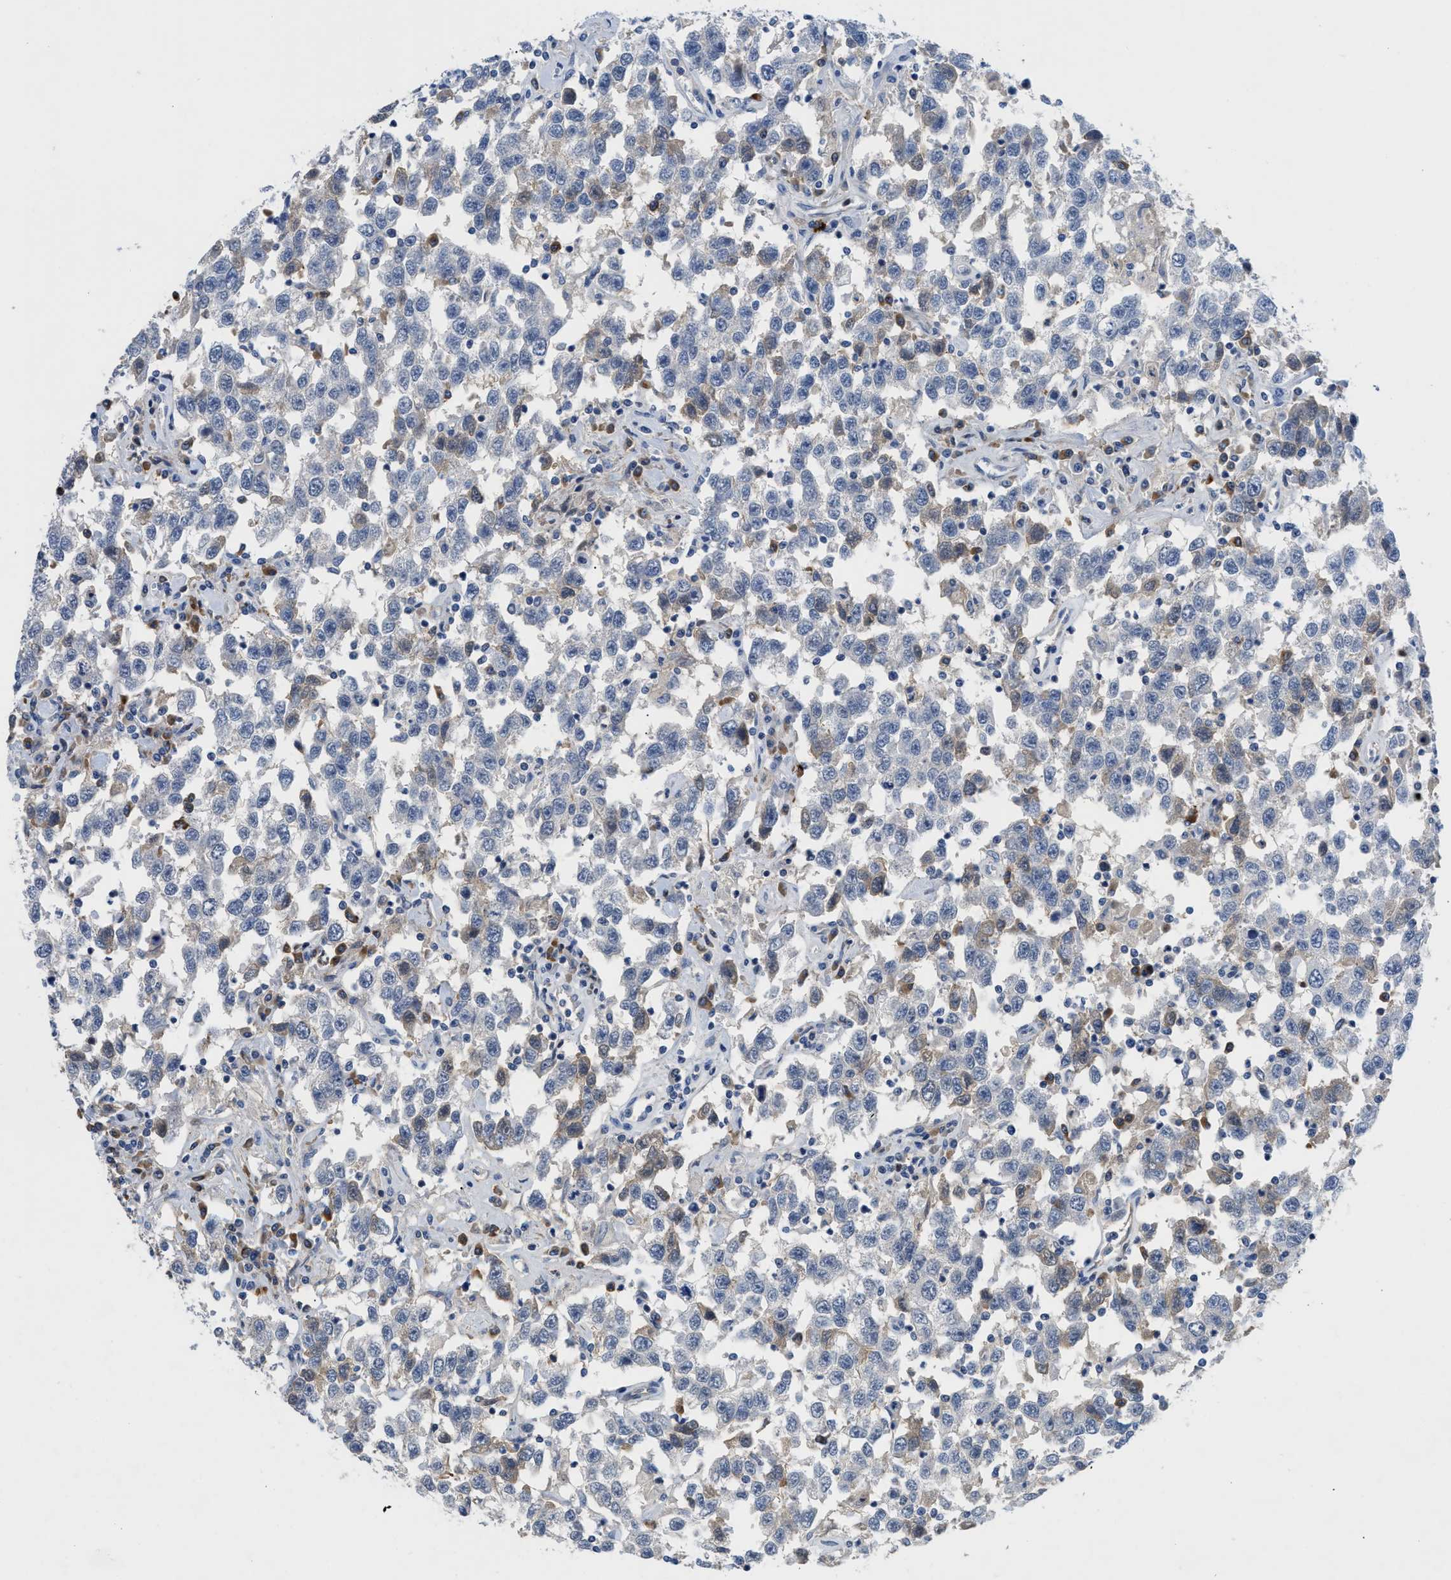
{"staining": {"intensity": "weak", "quantity": "<25%", "location": "cytoplasmic/membranous"}, "tissue": "testis cancer", "cell_type": "Tumor cells", "image_type": "cancer", "snomed": [{"axis": "morphology", "description": "Seminoma, NOS"}, {"axis": "topography", "description": "Testis"}], "caption": "Tumor cells are negative for brown protein staining in testis seminoma.", "gene": "OR9K2", "patient": {"sex": "male", "age": 41}}